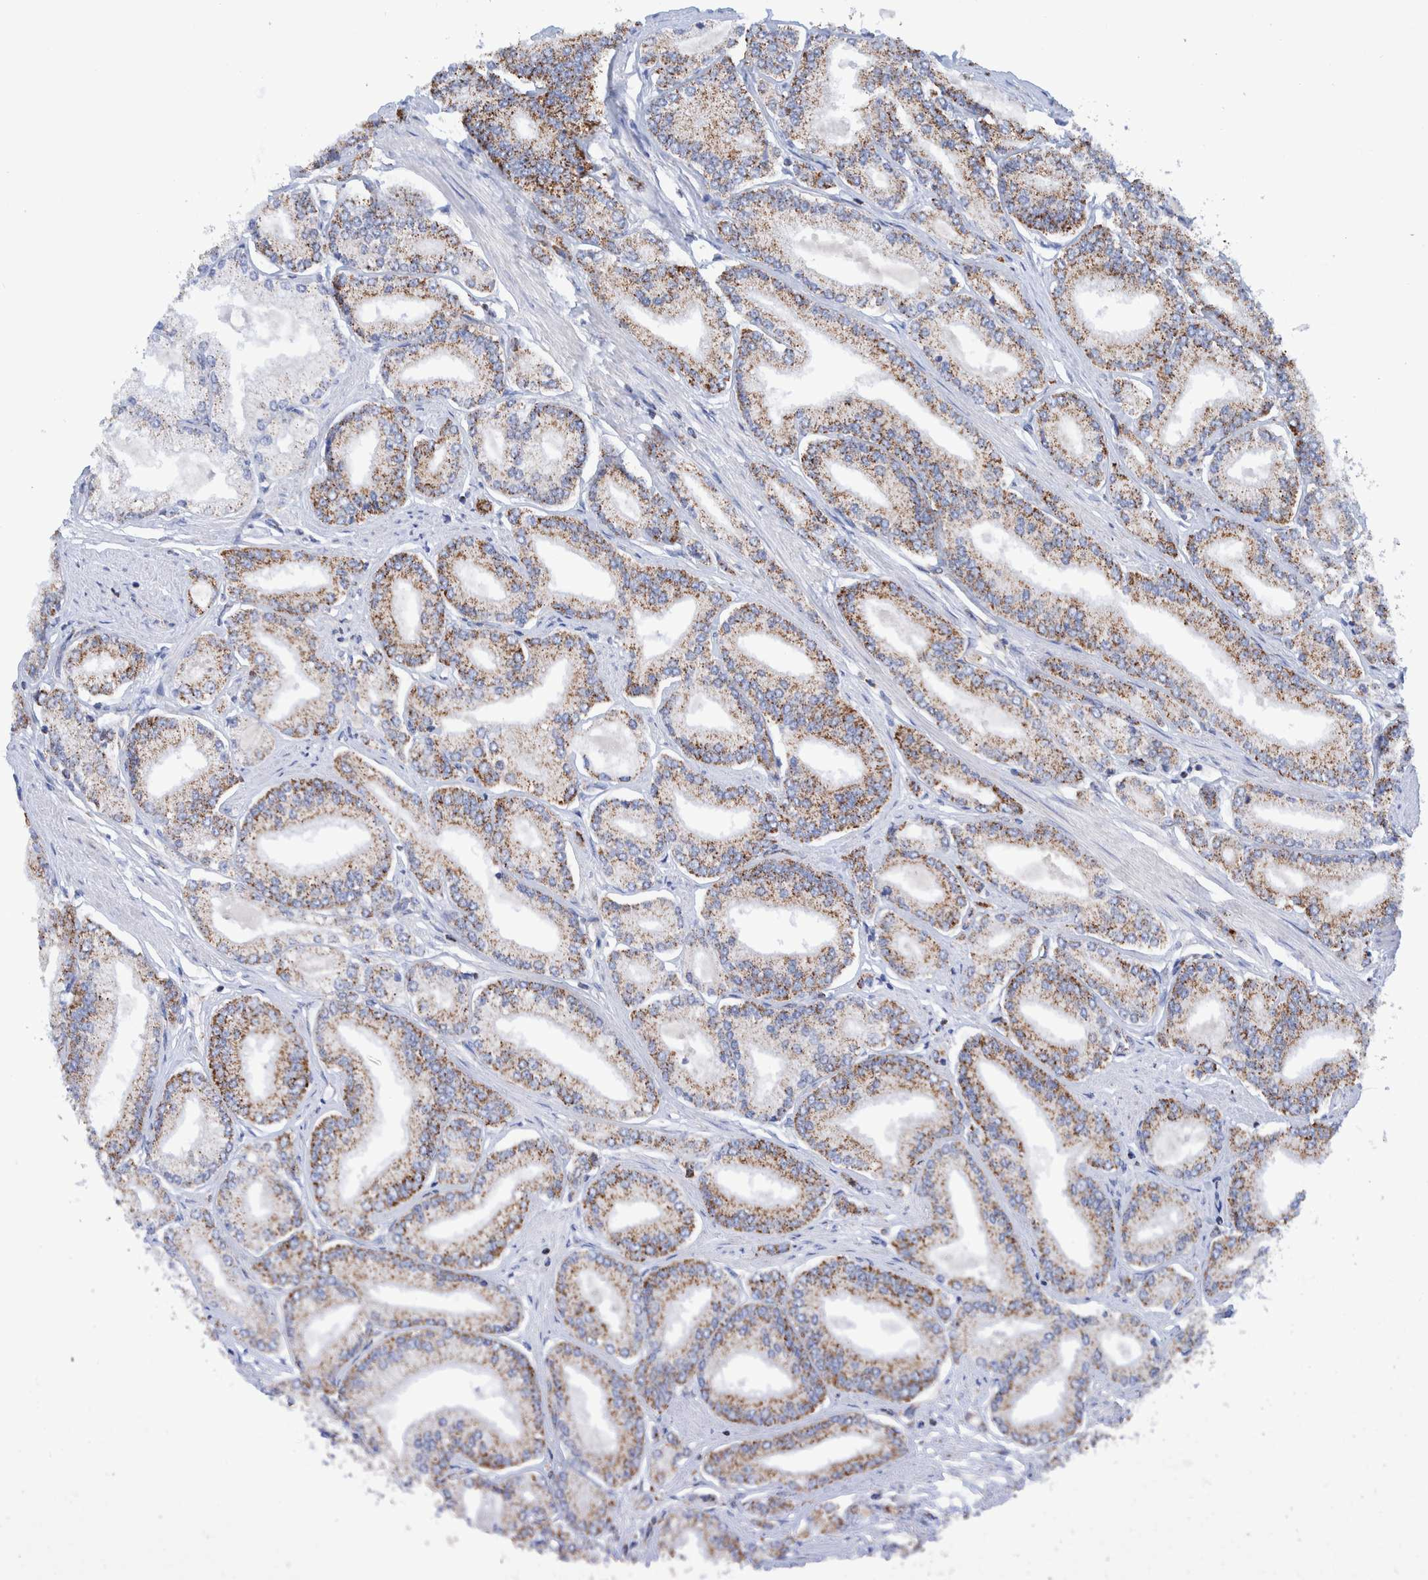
{"staining": {"intensity": "moderate", "quantity": ">75%", "location": "cytoplasmic/membranous"}, "tissue": "prostate cancer", "cell_type": "Tumor cells", "image_type": "cancer", "snomed": [{"axis": "morphology", "description": "Adenocarcinoma, Low grade"}, {"axis": "topography", "description": "Prostate"}], "caption": "About >75% of tumor cells in human prostate cancer (adenocarcinoma (low-grade)) reveal moderate cytoplasmic/membranous protein positivity as visualized by brown immunohistochemical staining.", "gene": "DECR1", "patient": {"sex": "male", "age": 52}}